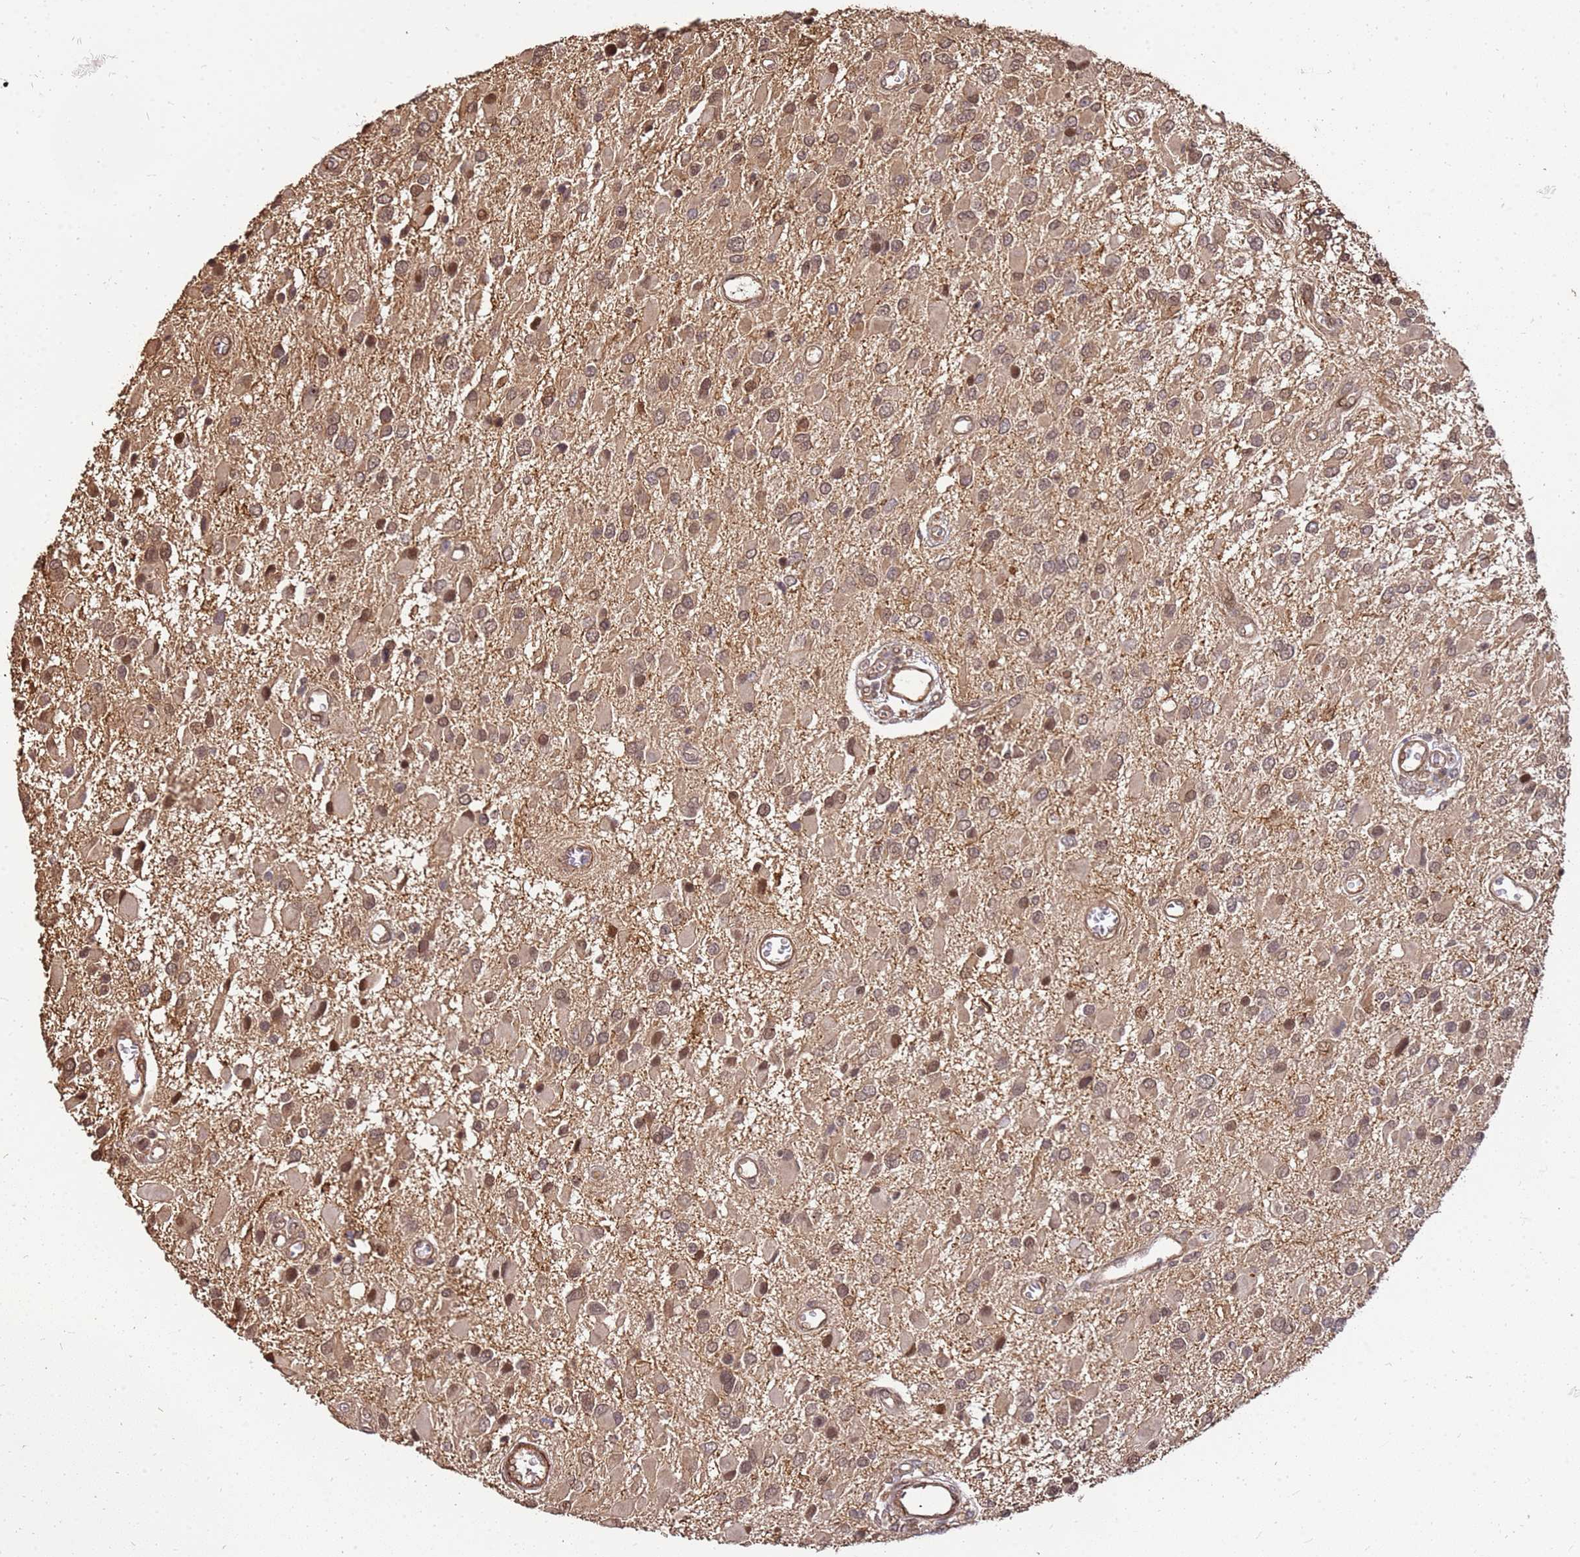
{"staining": {"intensity": "moderate", "quantity": ">75%", "location": "nuclear"}, "tissue": "glioma", "cell_type": "Tumor cells", "image_type": "cancer", "snomed": [{"axis": "morphology", "description": "Glioma, malignant, High grade"}, {"axis": "topography", "description": "Brain"}], "caption": "Malignant glioma (high-grade) was stained to show a protein in brown. There is medium levels of moderate nuclear staining in about >75% of tumor cells. The protein of interest is shown in brown color, while the nuclei are stained blue.", "gene": "ST18", "patient": {"sex": "male", "age": 53}}